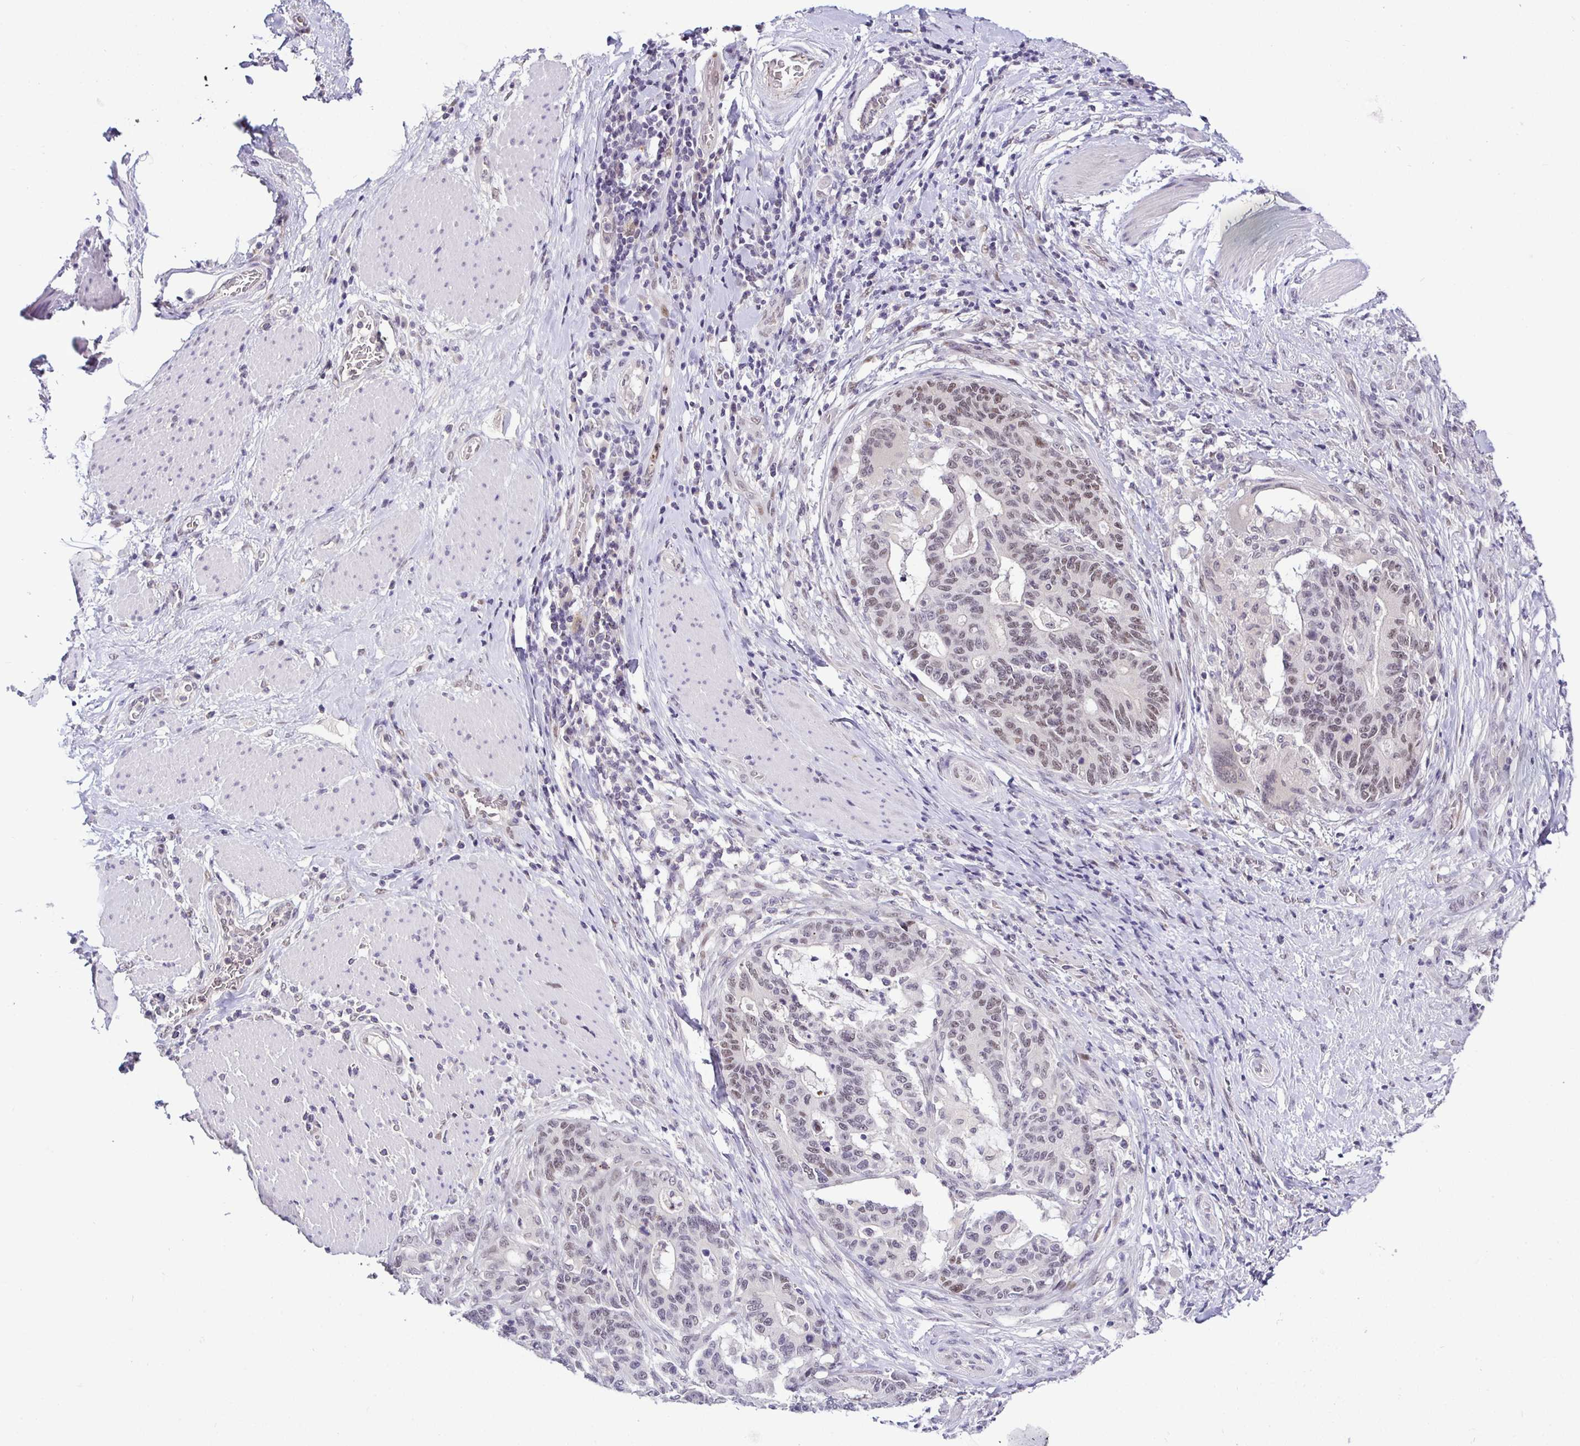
{"staining": {"intensity": "weak", "quantity": "25%-75%", "location": "nuclear"}, "tissue": "stomach cancer", "cell_type": "Tumor cells", "image_type": "cancer", "snomed": [{"axis": "morphology", "description": "Normal tissue, NOS"}, {"axis": "morphology", "description": "Adenocarcinoma, NOS"}, {"axis": "topography", "description": "Stomach"}], "caption": "Protein analysis of stomach adenocarcinoma tissue displays weak nuclear expression in about 25%-75% of tumor cells.", "gene": "NUP188", "patient": {"sex": "female", "age": 64}}